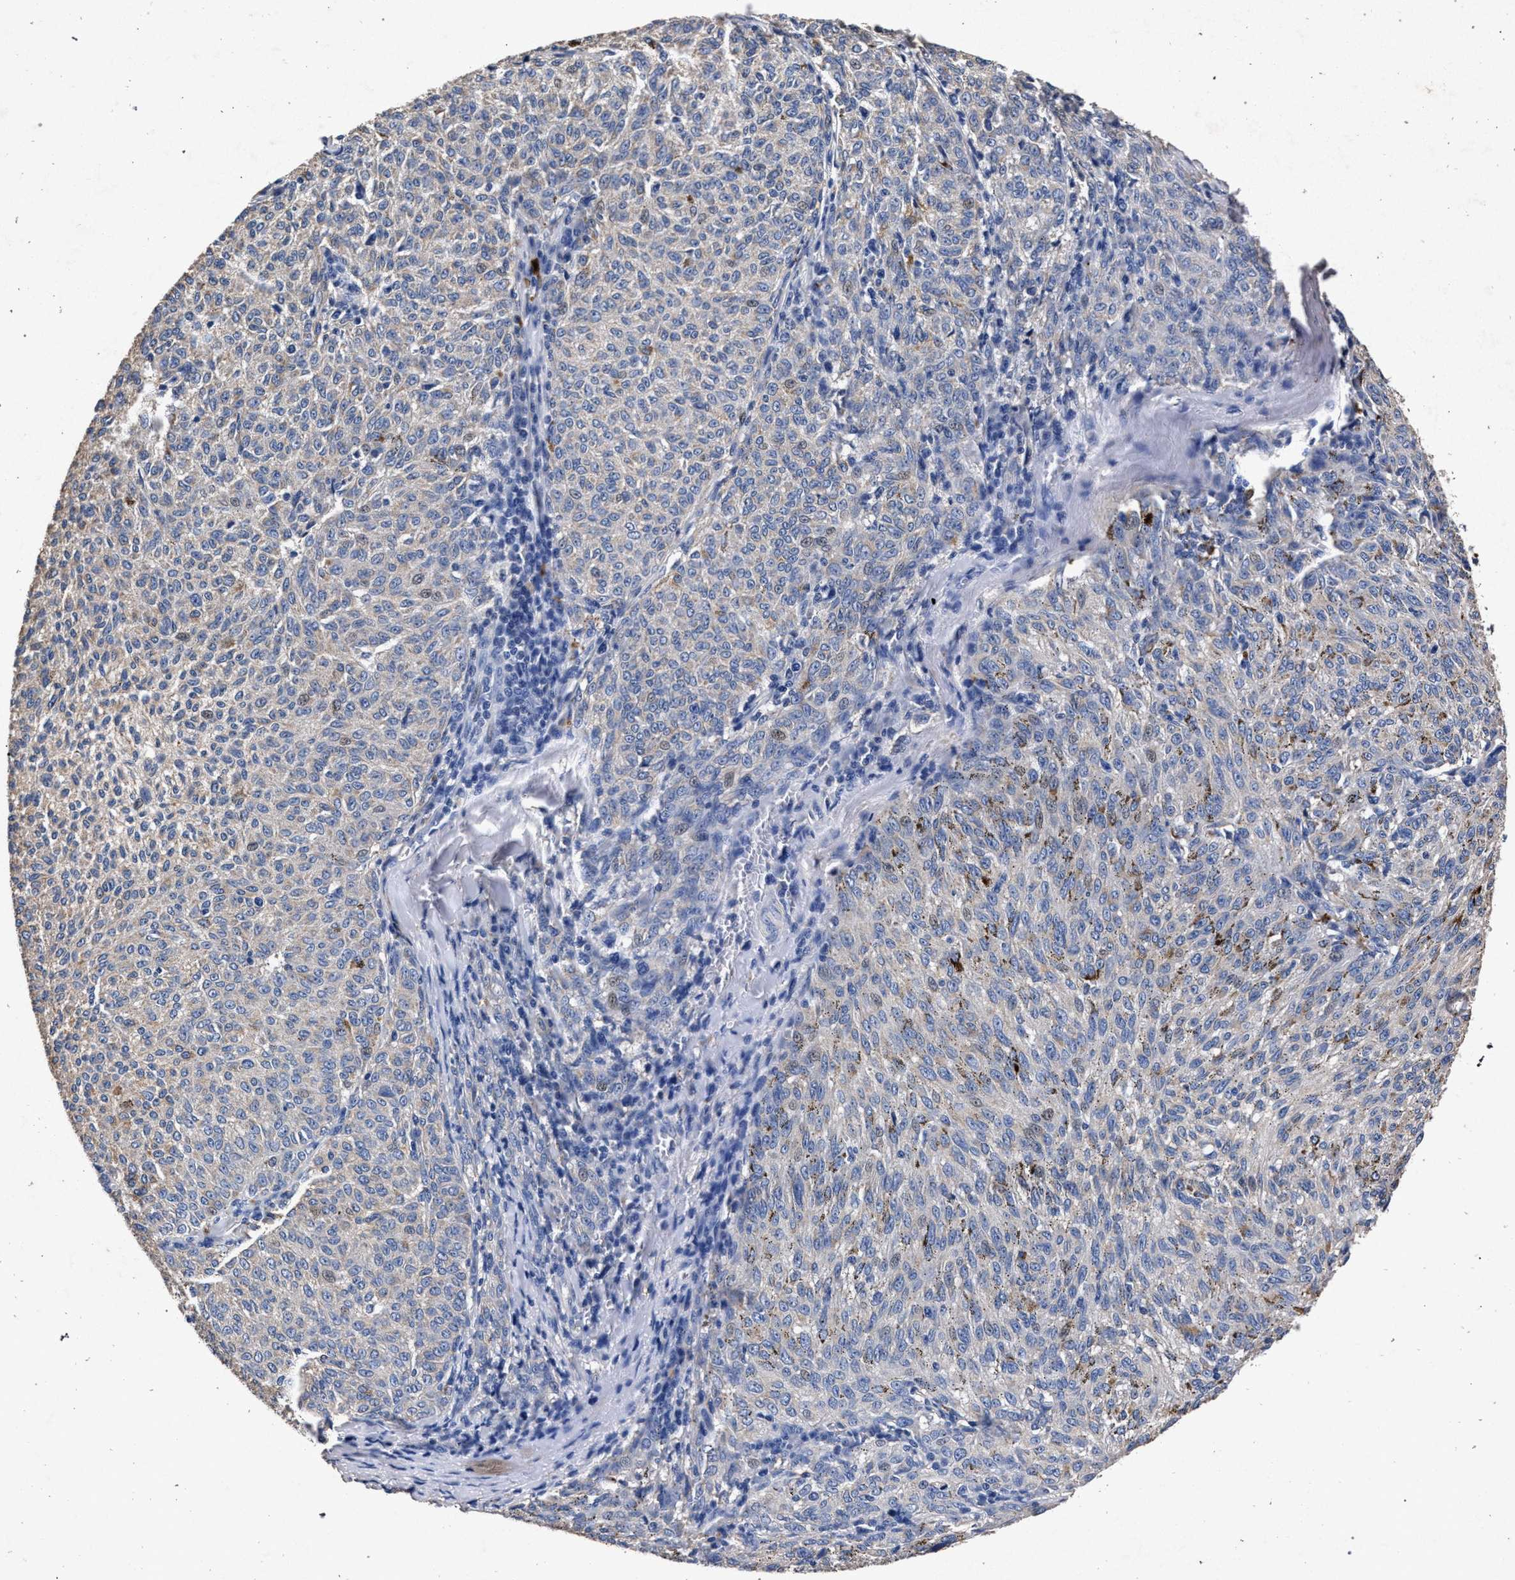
{"staining": {"intensity": "negative", "quantity": "none", "location": "none"}, "tissue": "melanoma", "cell_type": "Tumor cells", "image_type": "cancer", "snomed": [{"axis": "morphology", "description": "Malignant melanoma, NOS"}, {"axis": "topography", "description": "Skin"}], "caption": "High magnification brightfield microscopy of melanoma stained with DAB (3,3'-diaminobenzidine) (brown) and counterstained with hematoxylin (blue): tumor cells show no significant positivity.", "gene": "ATP1A2", "patient": {"sex": "female", "age": 72}}